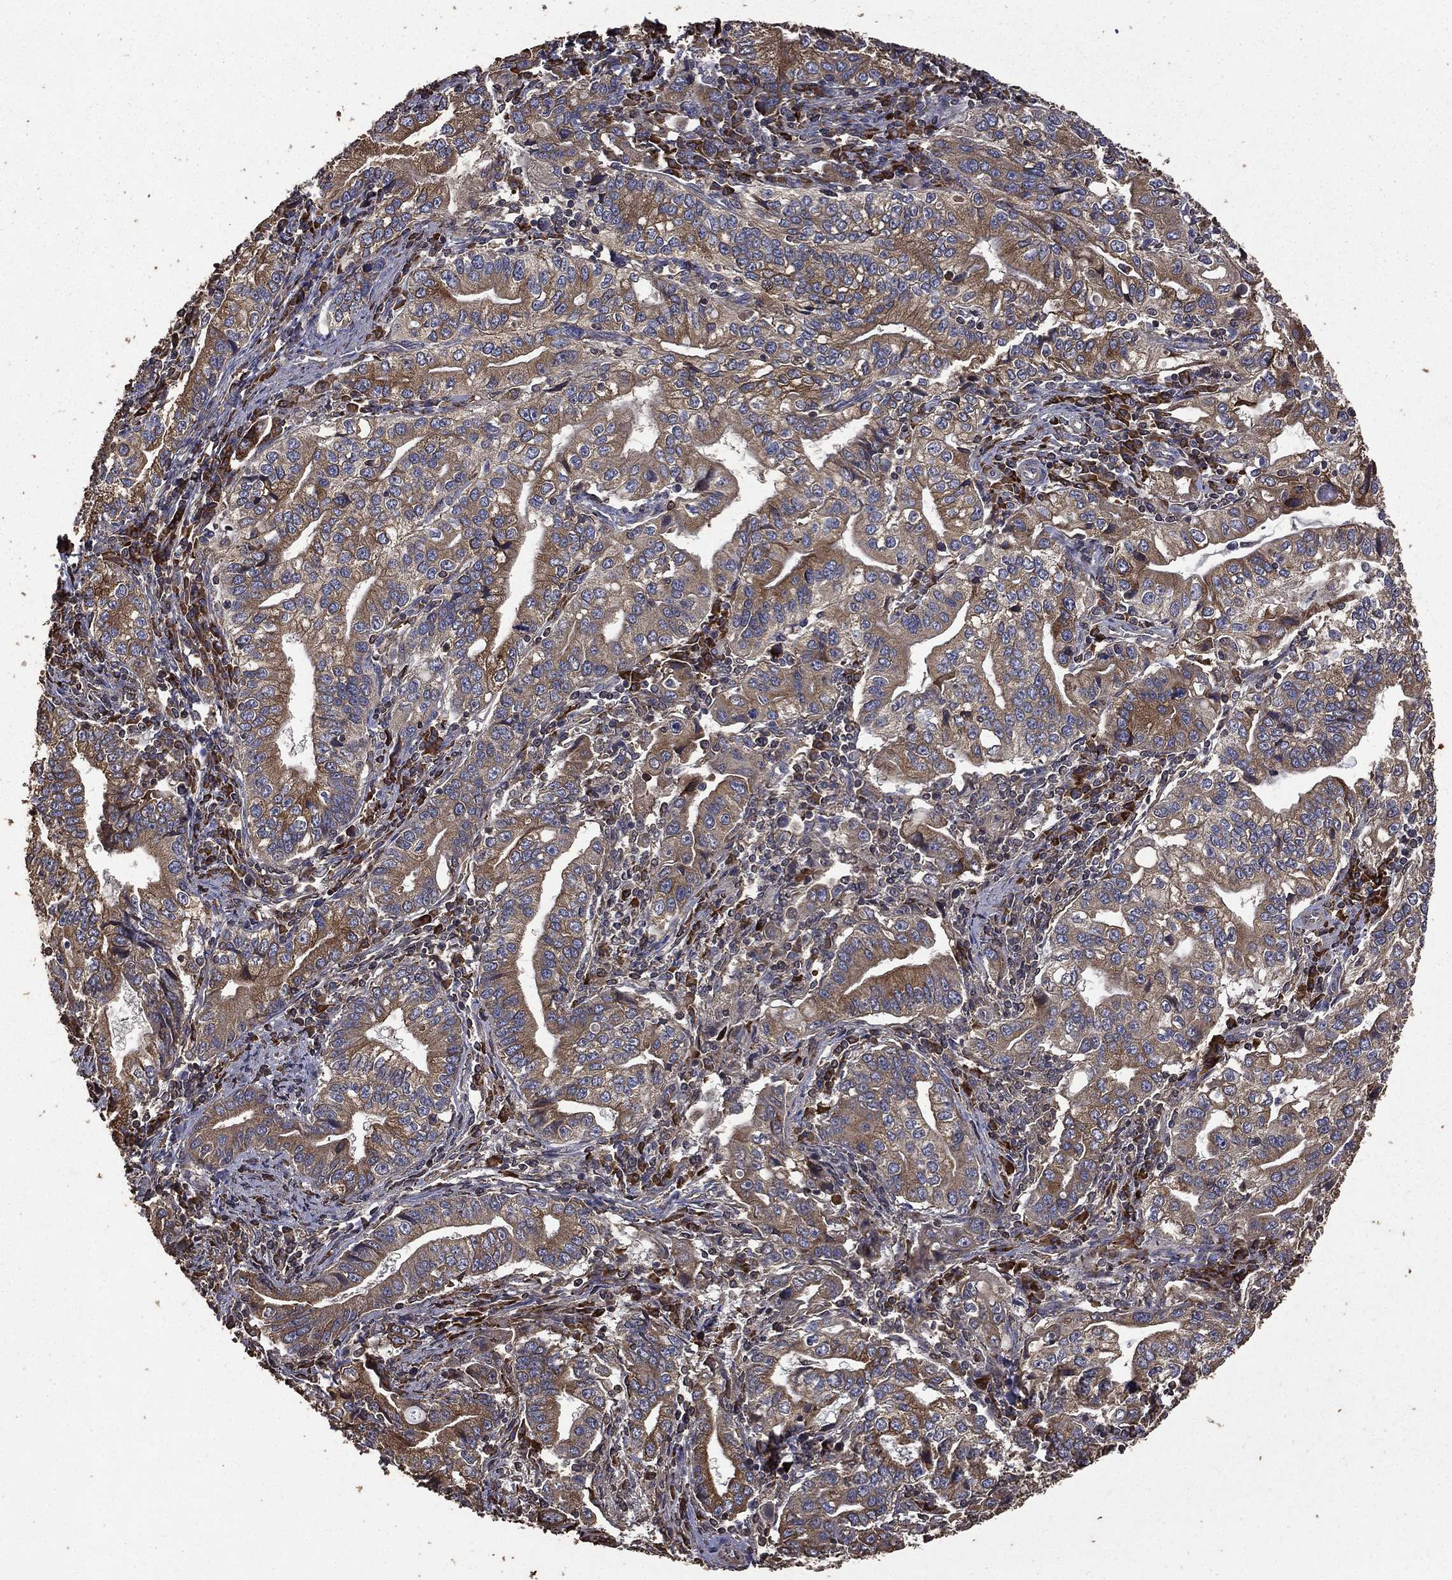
{"staining": {"intensity": "moderate", "quantity": "25%-75%", "location": "cytoplasmic/membranous"}, "tissue": "stomach cancer", "cell_type": "Tumor cells", "image_type": "cancer", "snomed": [{"axis": "morphology", "description": "Adenocarcinoma, NOS"}, {"axis": "topography", "description": "Stomach, lower"}], "caption": "This micrograph reveals immunohistochemistry staining of stomach cancer (adenocarcinoma), with medium moderate cytoplasmic/membranous expression in approximately 25%-75% of tumor cells.", "gene": "METTL27", "patient": {"sex": "female", "age": 72}}